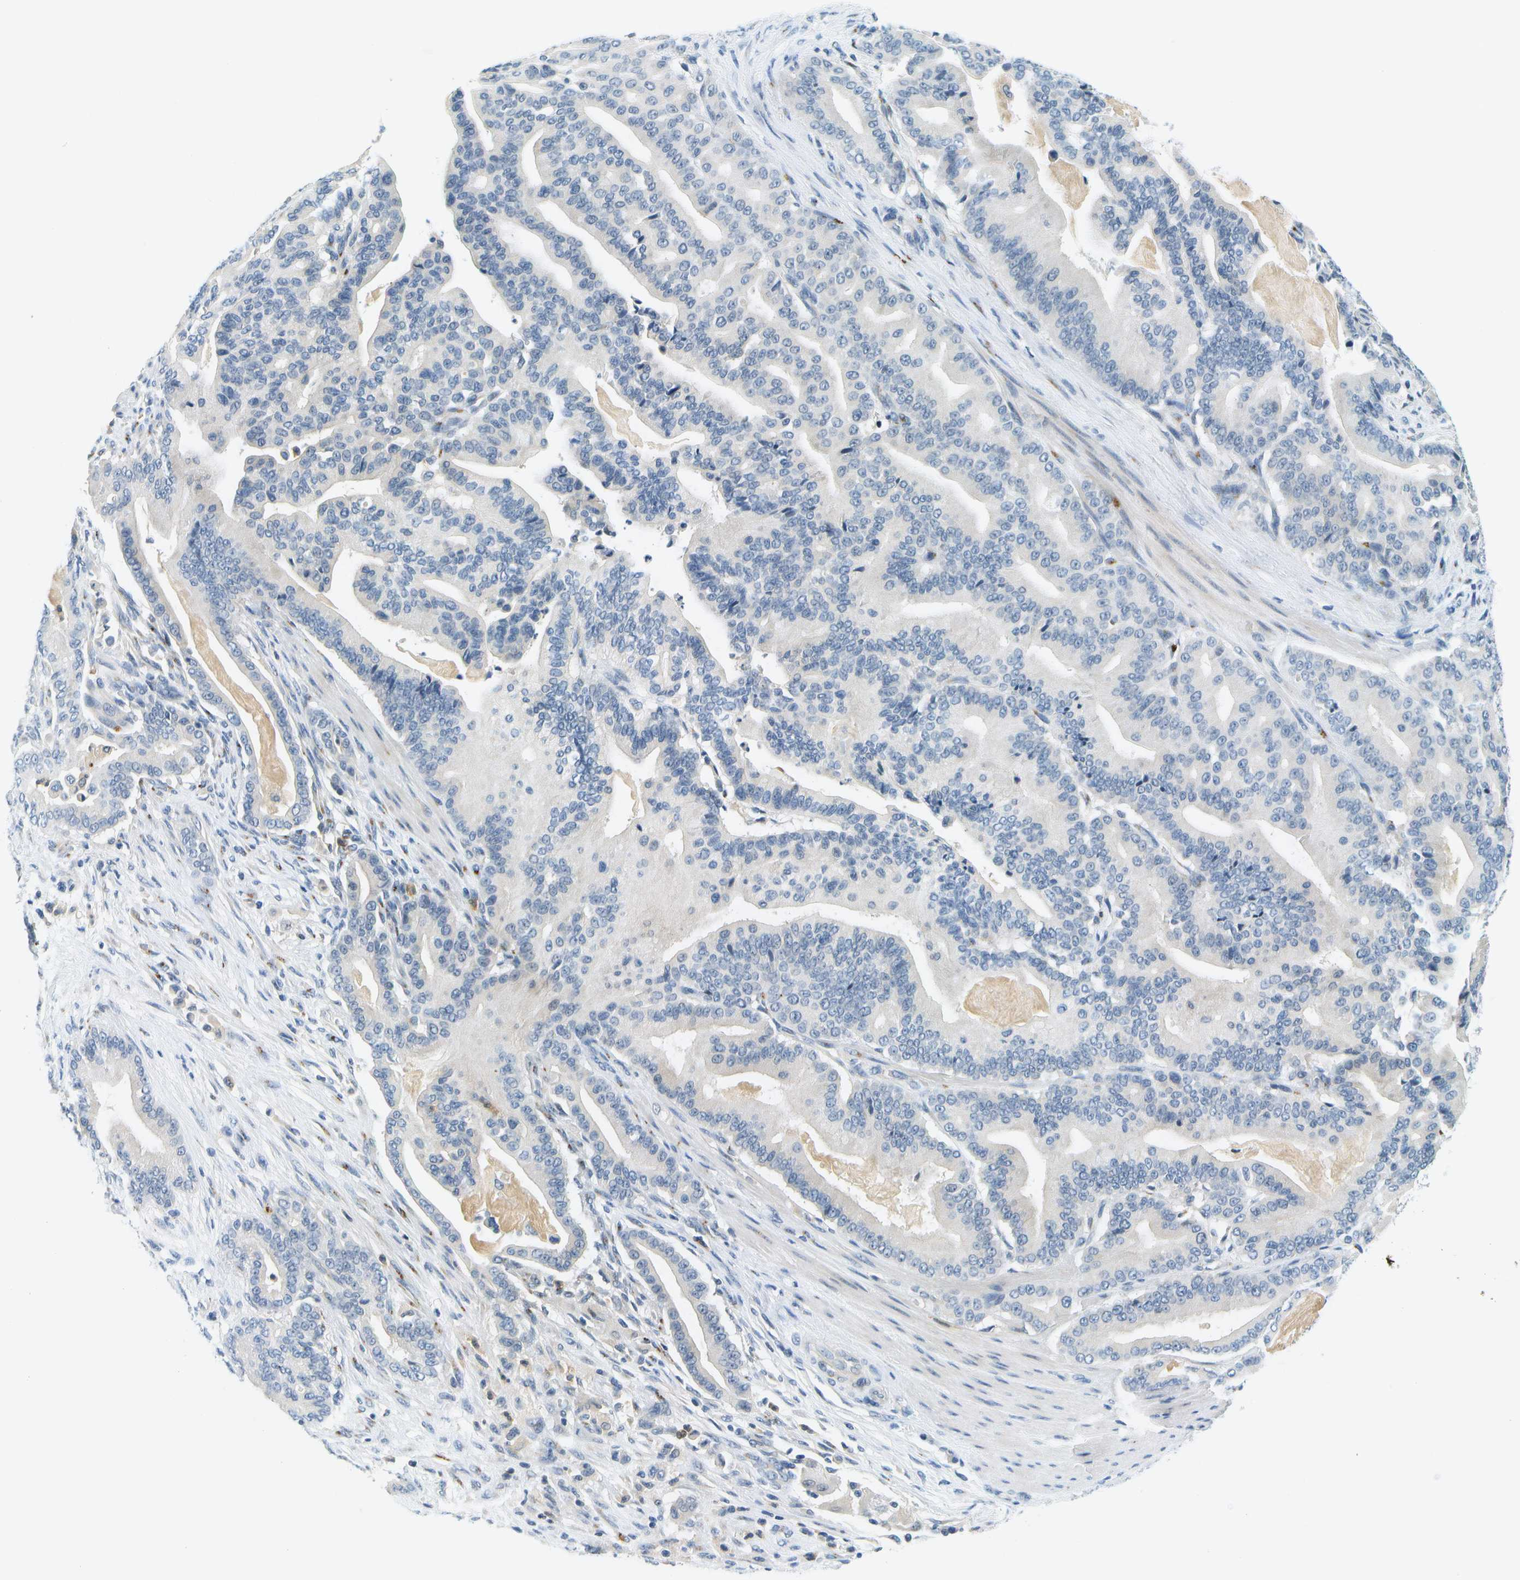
{"staining": {"intensity": "negative", "quantity": "none", "location": "none"}, "tissue": "pancreatic cancer", "cell_type": "Tumor cells", "image_type": "cancer", "snomed": [{"axis": "morphology", "description": "Normal tissue, NOS"}, {"axis": "morphology", "description": "Adenocarcinoma, NOS"}, {"axis": "topography", "description": "Pancreas"}], "caption": "DAB immunohistochemical staining of human pancreatic cancer shows no significant staining in tumor cells.", "gene": "RASGRP2", "patient": {"sex": "male", "age": 63}}